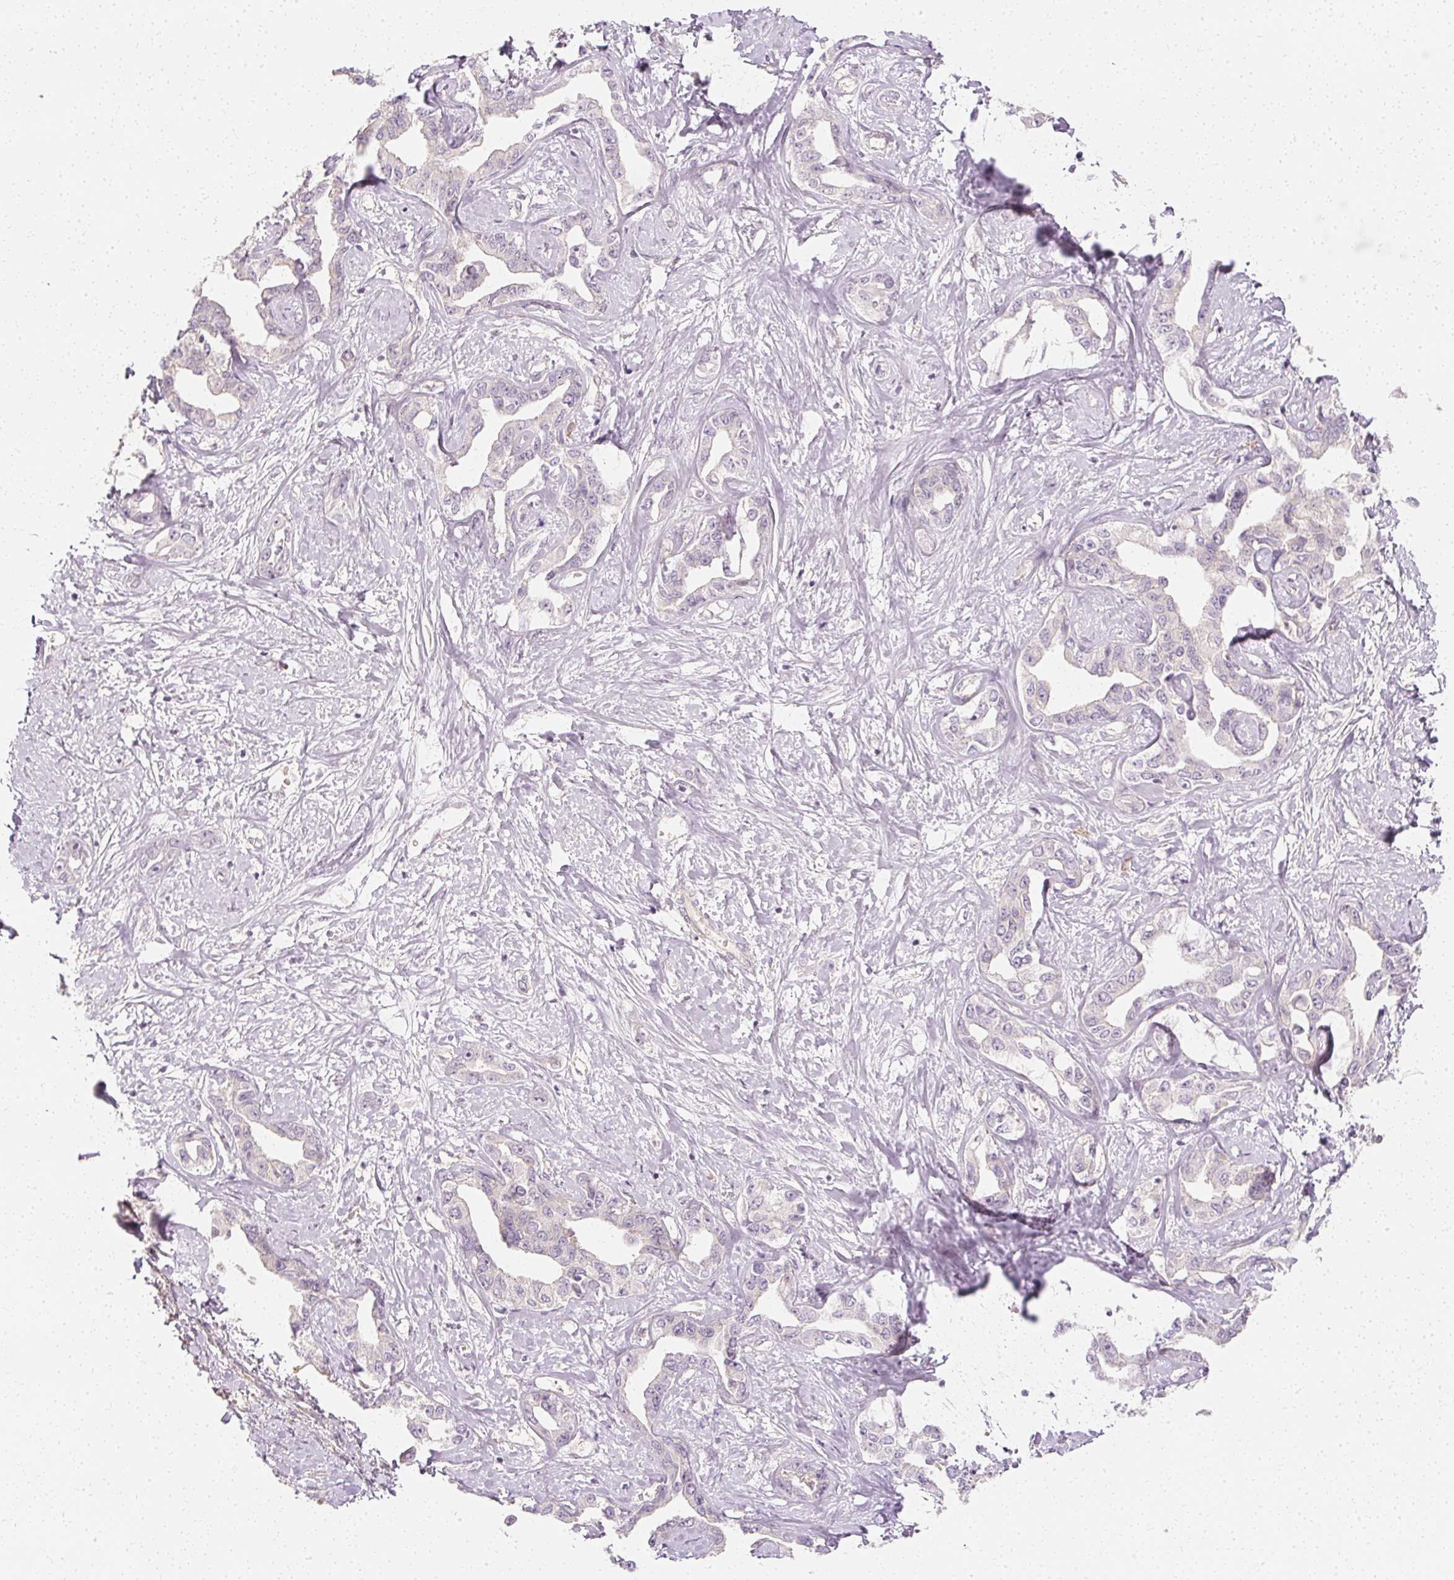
{"staining": {"intensity": "negative", "quantity": "none", "location": "none"}, "tissue": "liver cancer", "cell_type": "Tumor cells", "image_type": "cancer", "snomed": [{"axis": "morphology", "description": "Cholangiocarcinoma"}, {"axis": "topography", "description": "Liver"}], "caption": "This is a image of IHC staining of cholangiocarcinoma (liver), which shows no positivity in tumor cells.", "gene": "GNAQ", "patient": {"sex": "male", "age": 59}}